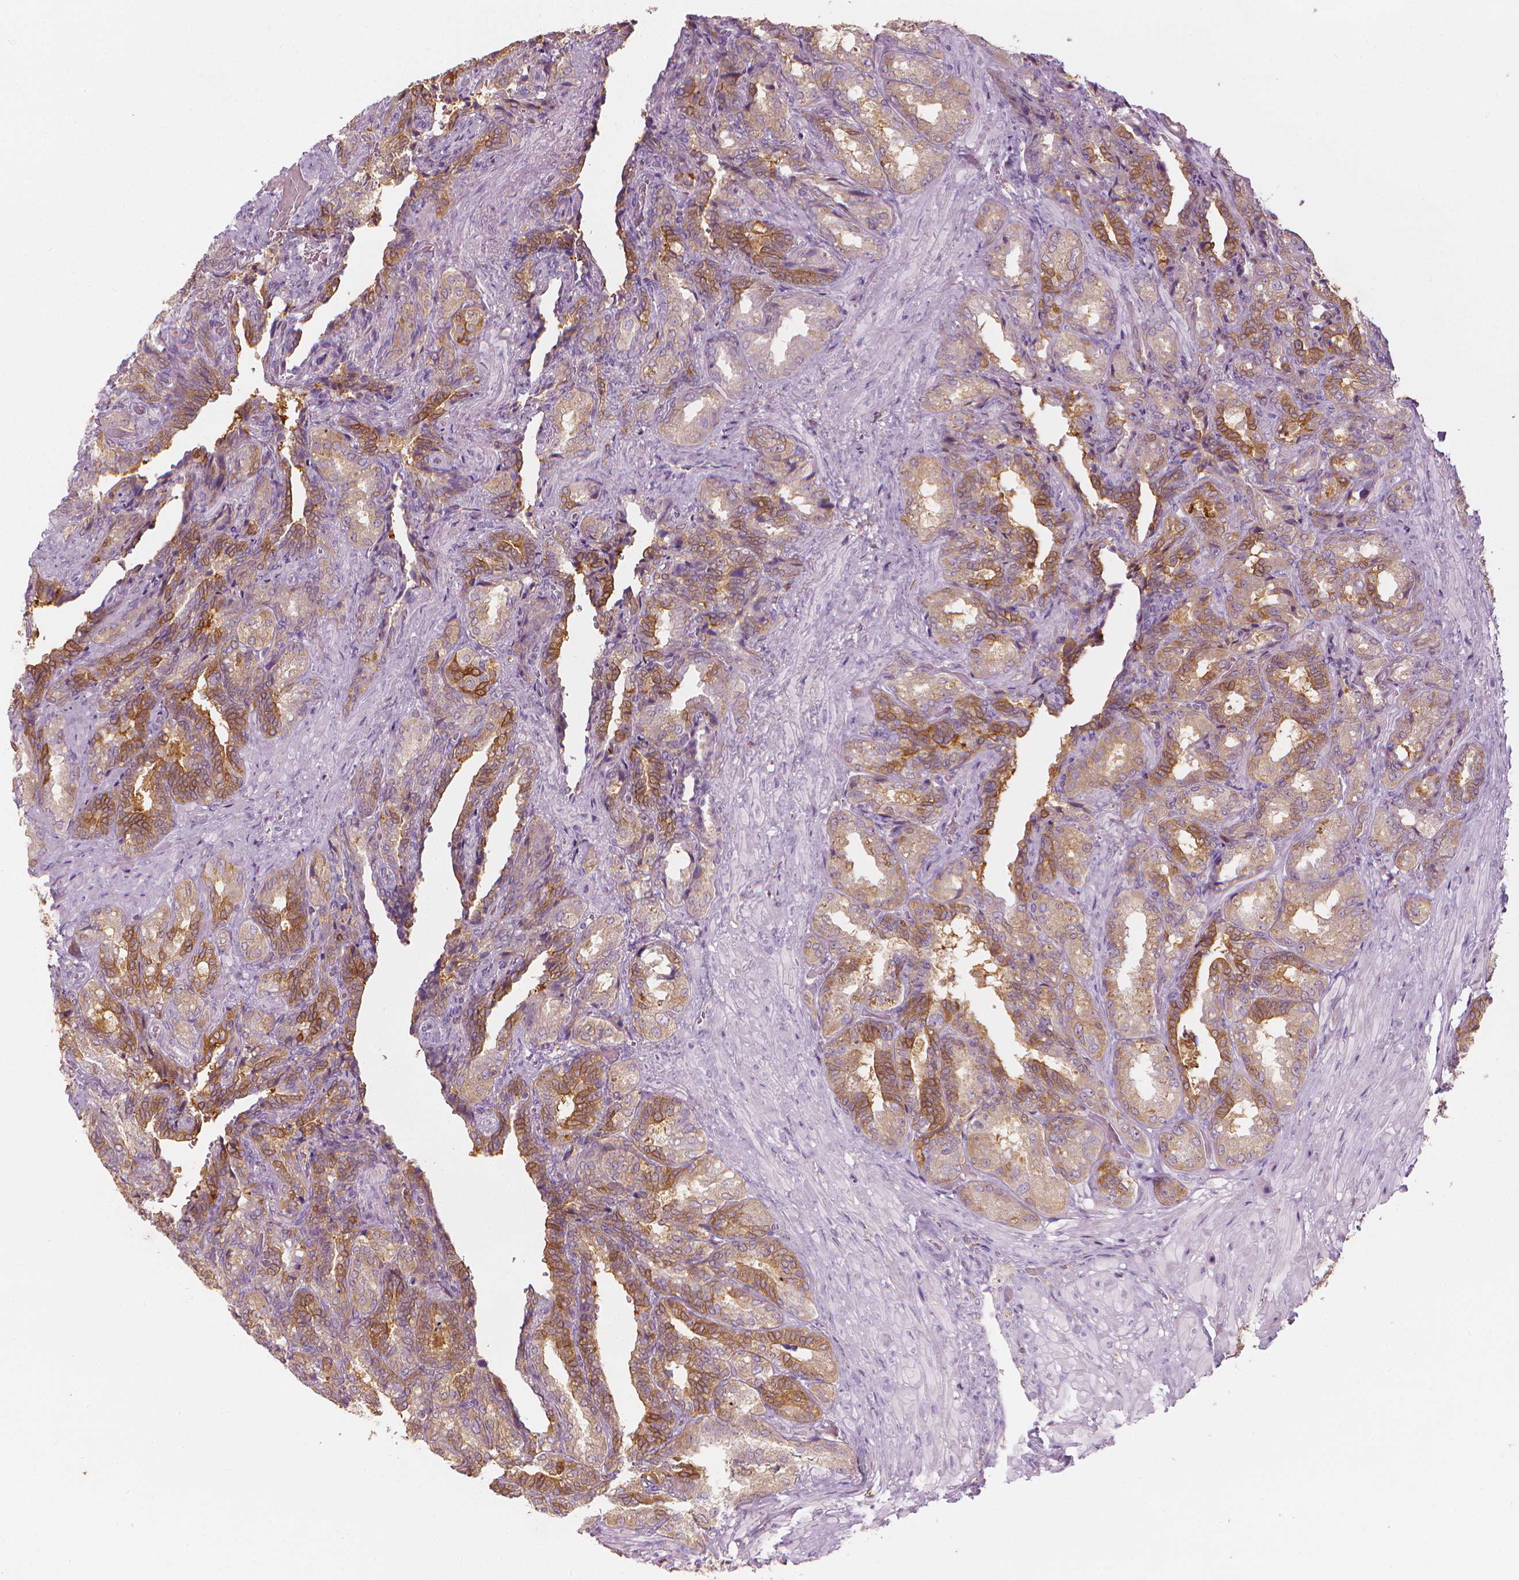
{"staining": {"intensity": "moderate", "quantity": "25%-75%", "location": "cytoplasmic/membranous"}, "tissue": "seminal vesicle", "cell_type": "Glandular cells", "image_type": "normal", "snomed": [{"axis": "morphology", "description": "Normal tissue, NOS"}, {"axis": "topography", "description": "Seminal veicle"}], "caption": "Protein staining by immunohistochemistry displays moderate cytoplasmic/membranous staining in about 25%-75% of glandular cells in normal seminal vesicle. The protein of interest is stained brown, and the nuclei are stained in blue (DAB (3,3'-diaminobenzidine) IHC with brightfield microscopy, high magnification).", "gene": "SHMT1", "patient": {"sex": "male", "age": 68}}